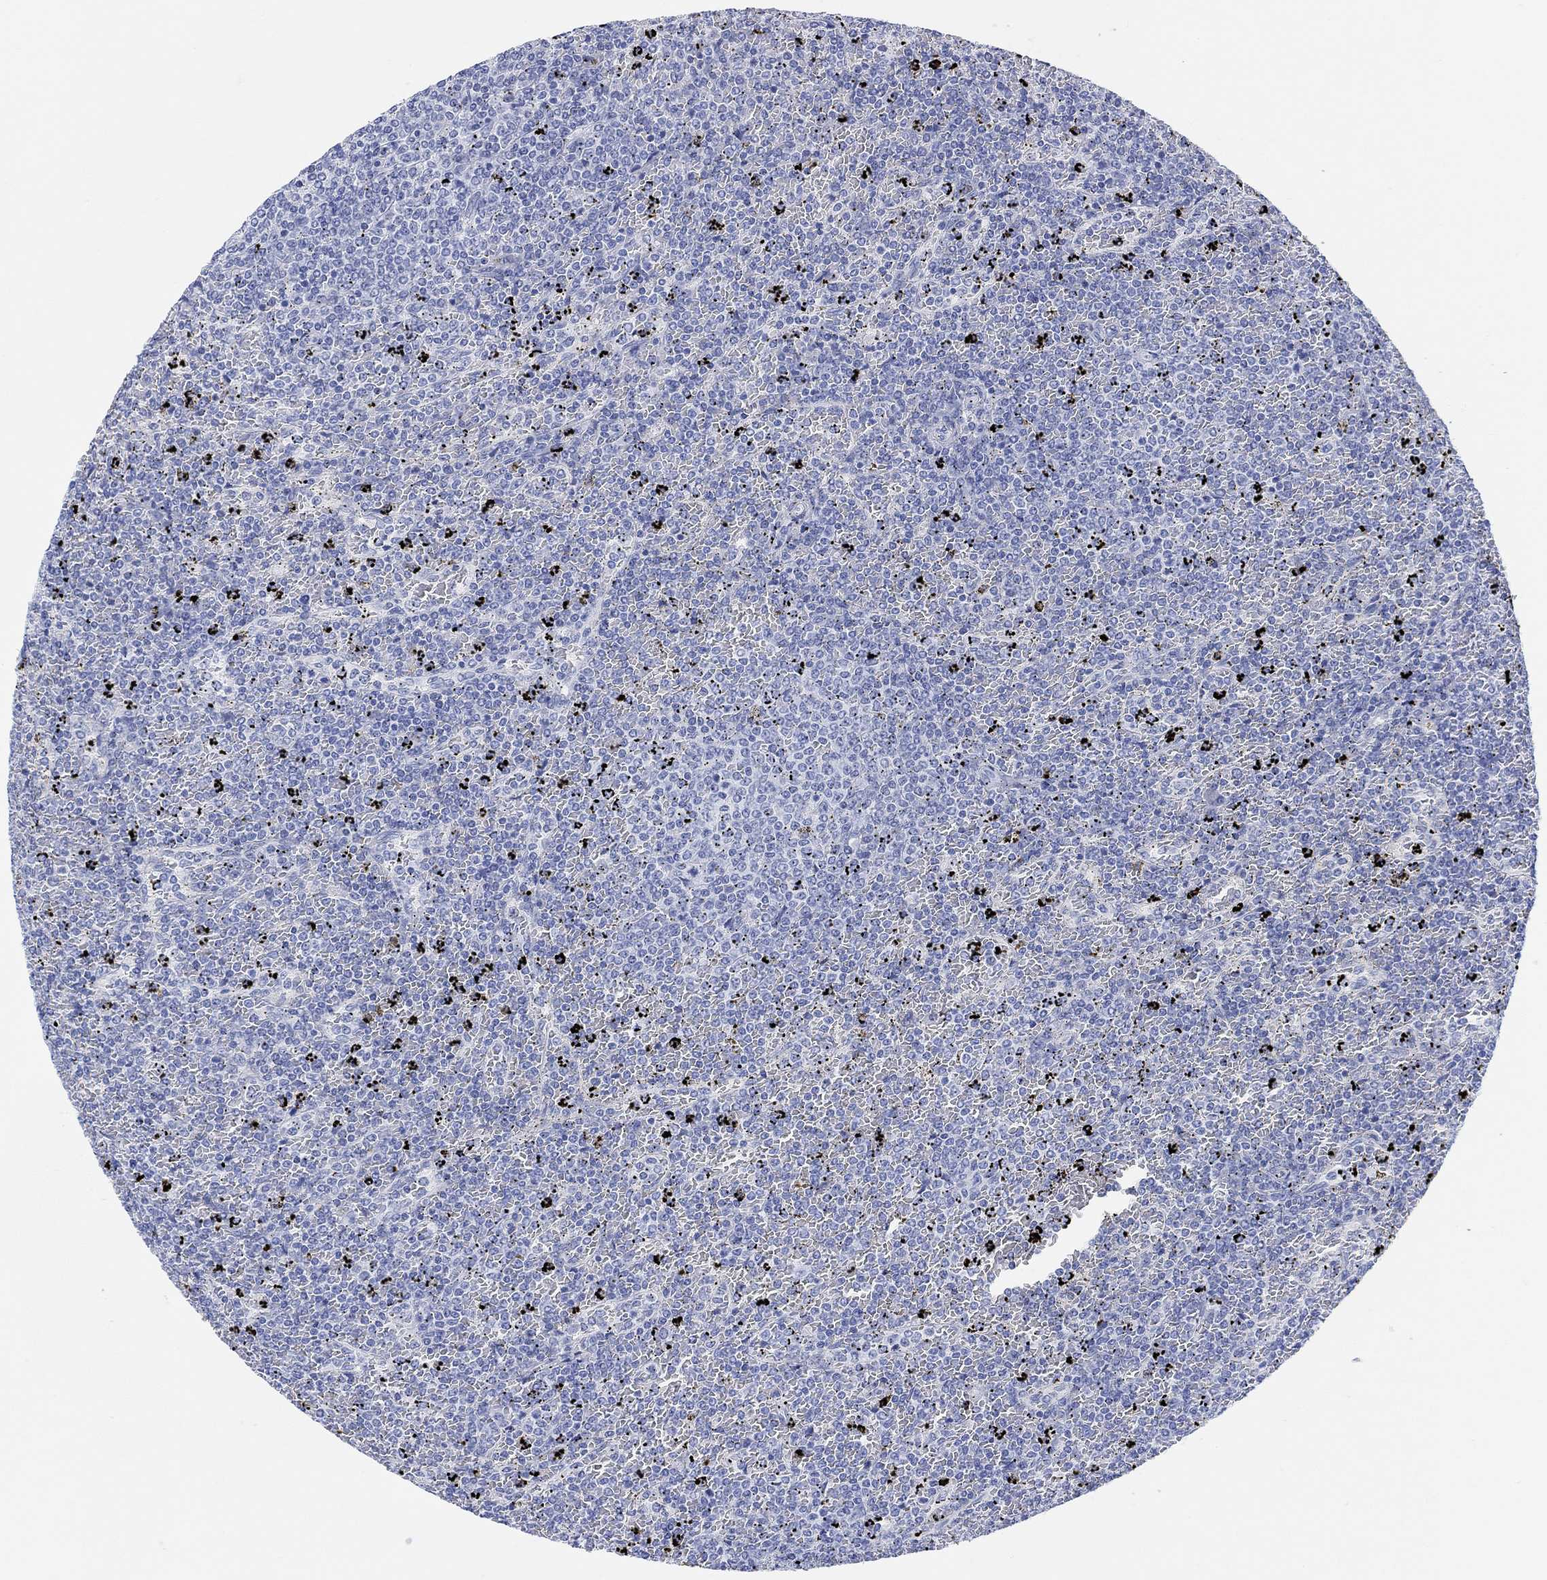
{"staining": {"intensity": "negative", "quantity": "none", "location": "none"}, "tissue": "lymphoma", "cell_type": "Tumor cells", "image_type": "cancer", "snomed": [{"axis": "morphology", "description": "Malignant lymphoma, non-Hodgkin's type, Low grade"}, {"axis": "topography", "description": "Spleen"}], "caption": "DAB (3,3'-diaminobenzidine) immunohistochemical staining of lymphoma demonstrates no significant staining in tumor cells.", "gene": "XIRP2", "patient": {"sex": "female", "age": 77}}